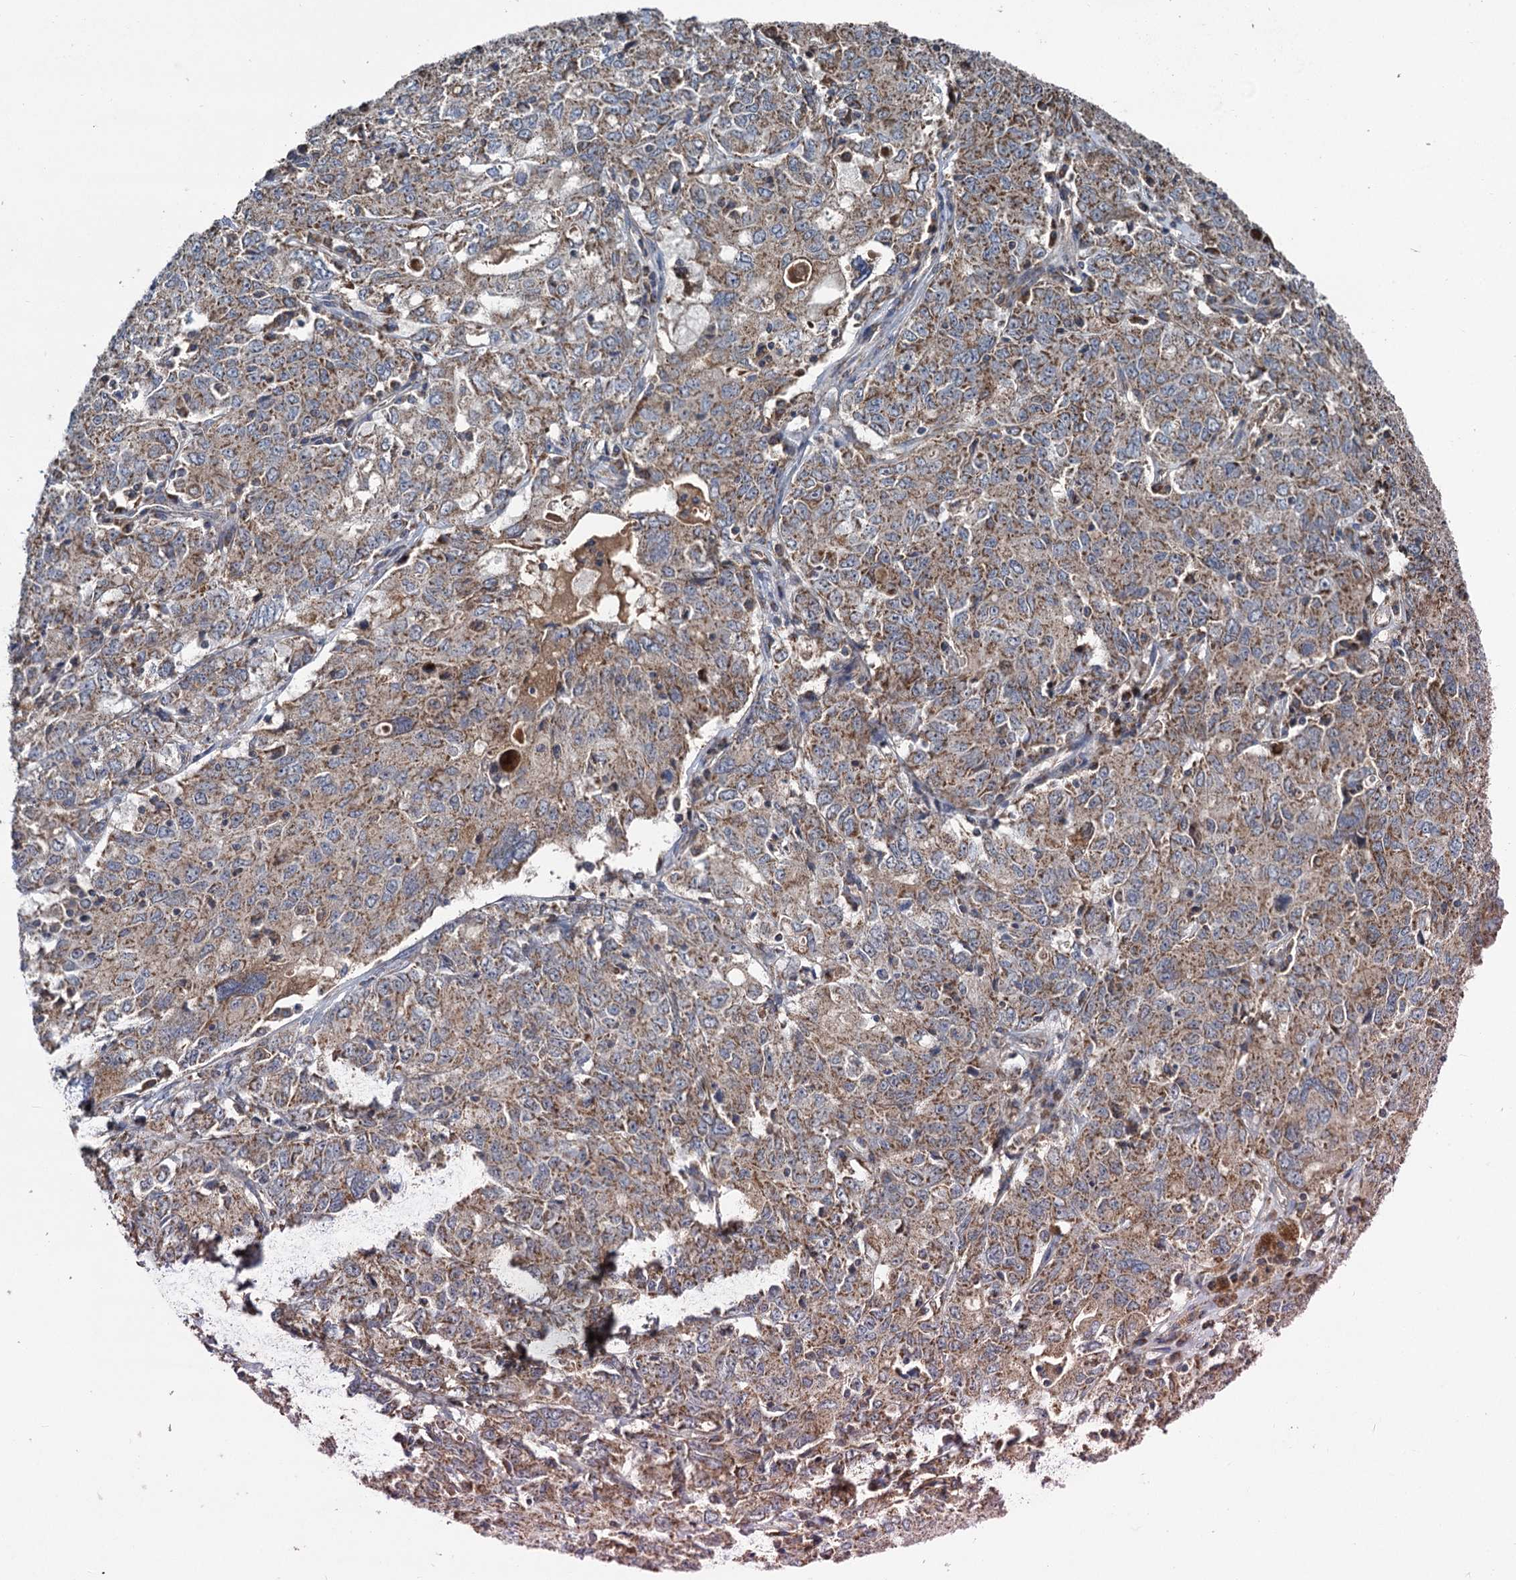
{"staining": {"intensity": "moderate", "quantity": ">75%", "location": "cytoplasmic/membranous"}, "tissue": "ovarian cancer", "cell_type": "Tumor cells", "image_type": "cancer", "snomed": [{"axis": "morphology", "description": "Carcinoma, endometroid"}, {"axis": "topography", "description": "Ovary"}], "caption": "Human ovarian cancer stained for a protein (brown) demonstrates moderate cytoplasmic/membranous positive positivity in approximately >75% of tumor cells.", "gene": "METTL4", "patient": {"sex": "female", "age": 62}}